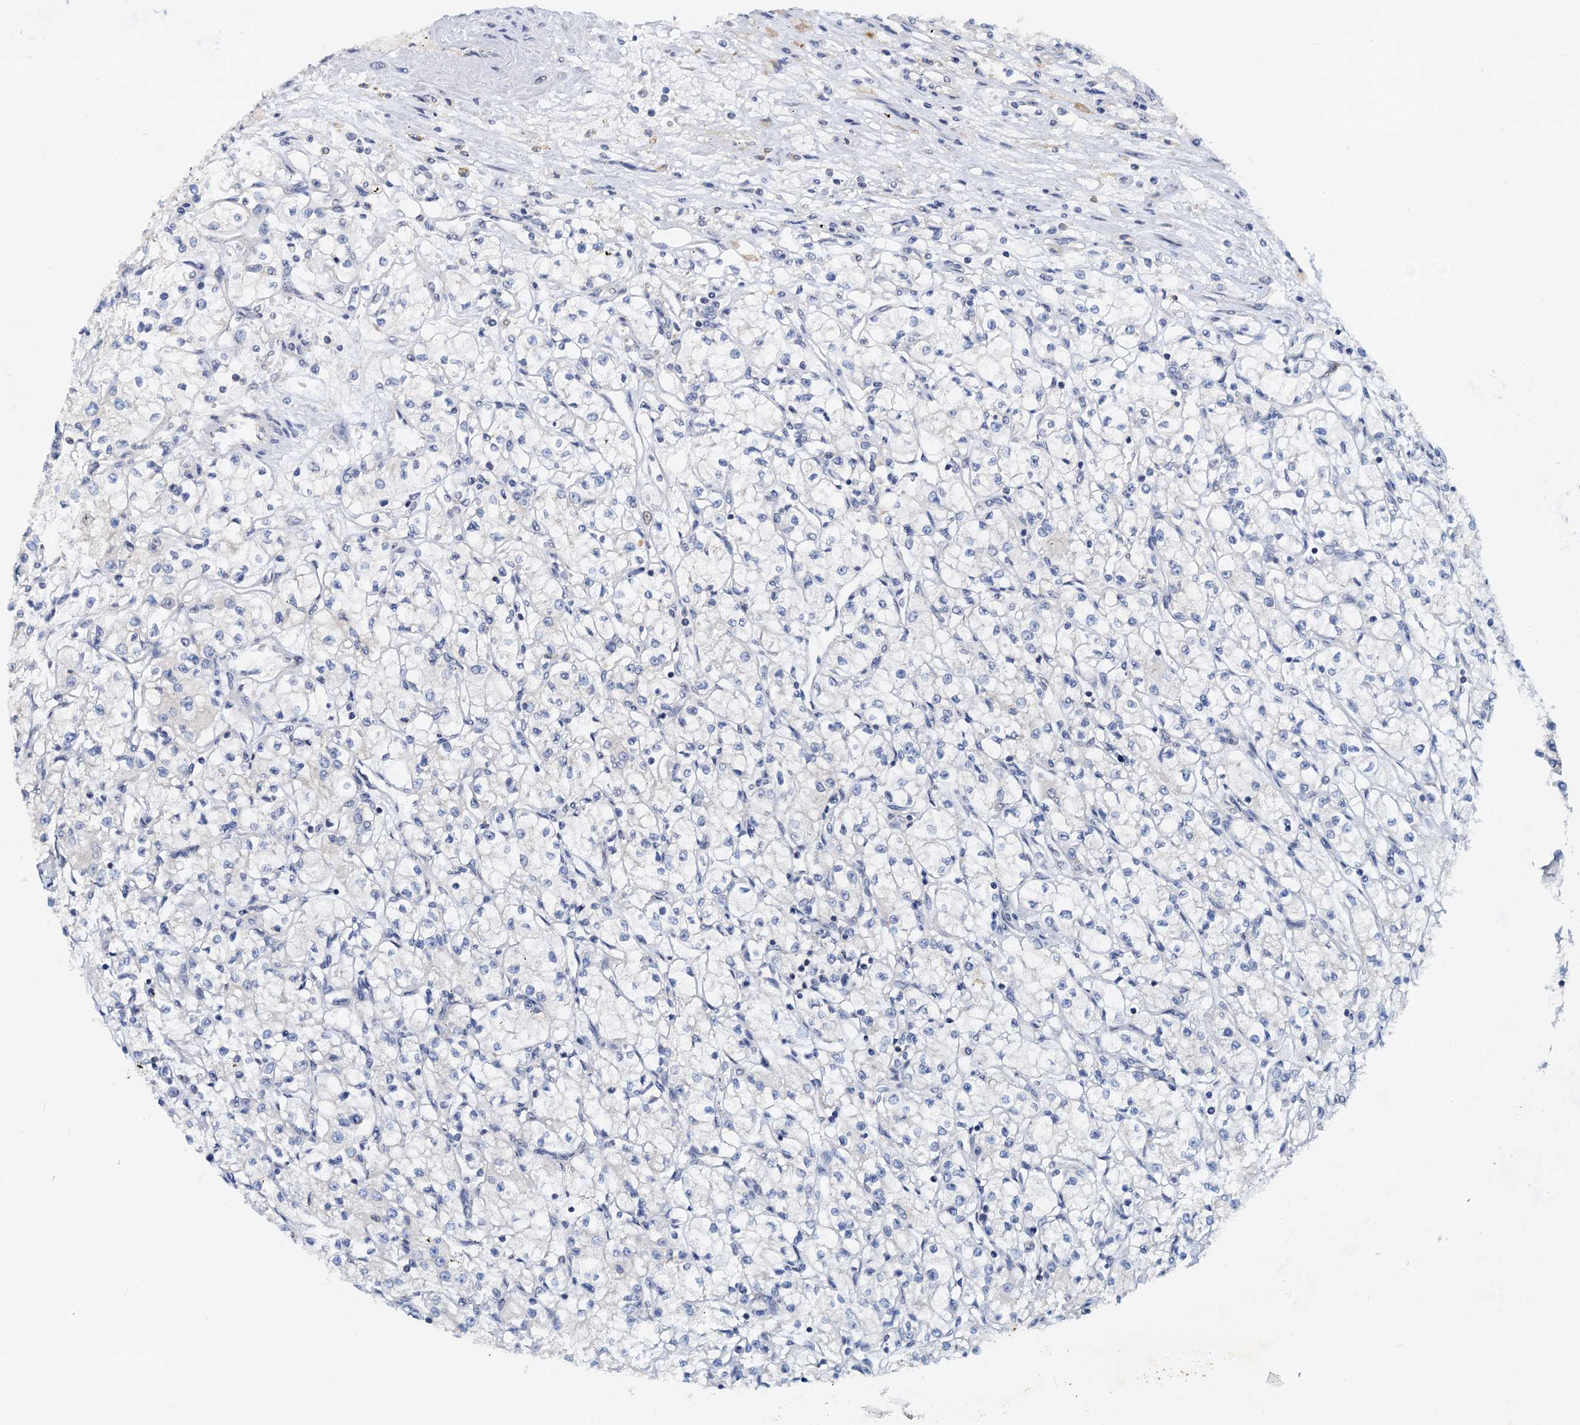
{"staining": {"intensity": "negative", "quantity": "none", "location": "none"}, "tissue": "renal cancer", "cell_type": "Tumor cells", "image_type": "cancer", "snomed": [{"axis": "morphology", "description": "Adenocarcinoma, NOS"}, {"axis": "topography", "description": "Kidney"}], "caption": "Immunohistochemistry of human adenocarcinoma (renal) displays no staining in tumor cells.", "gene": "PTGES3", "patient": {"sex": "male", "age": 59}}